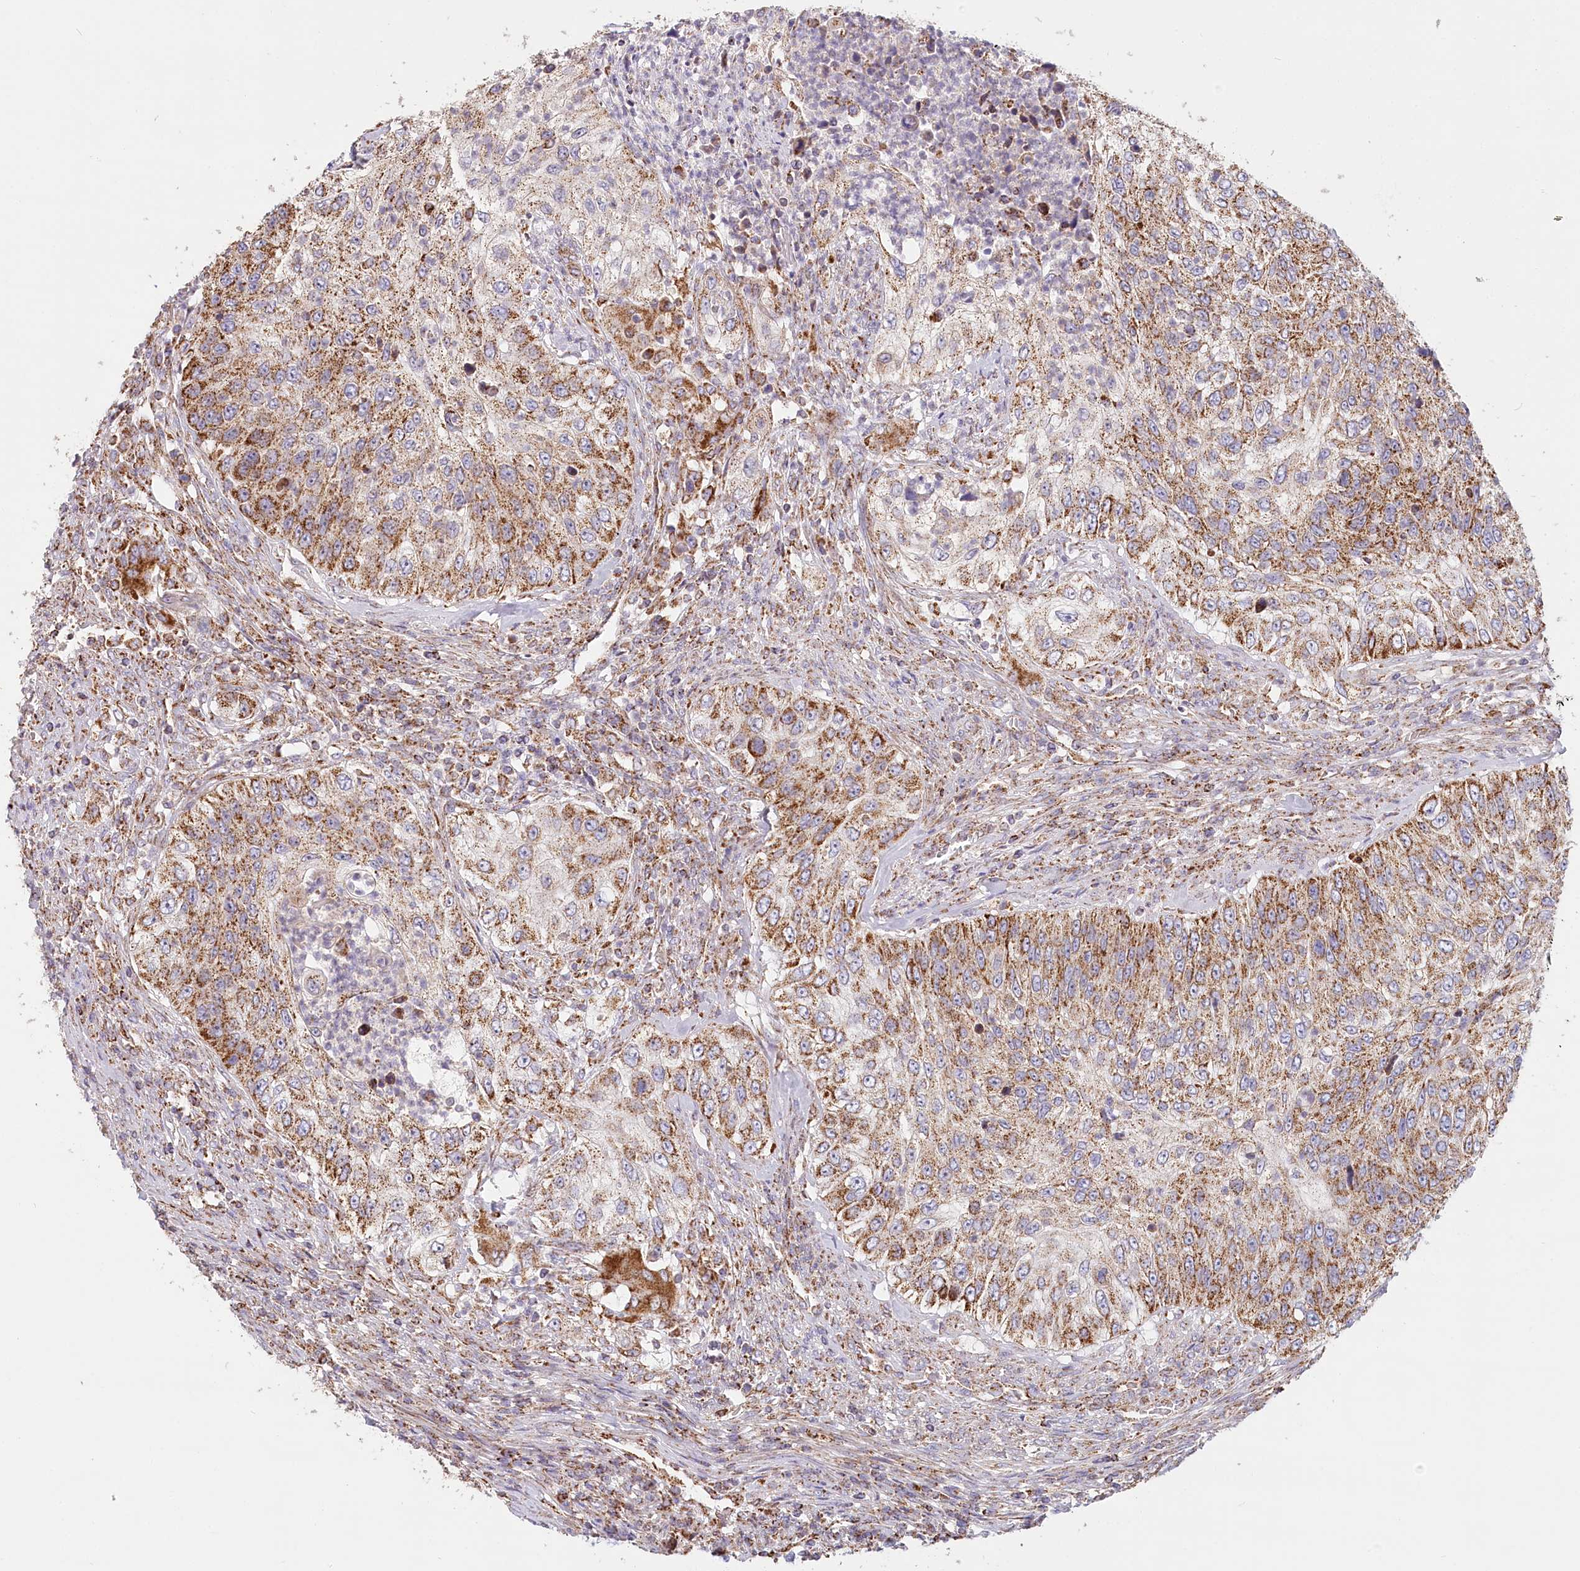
{"staining": {"intensity": "moderate", "quantity": ">75%", "location": "cytoplasmic/membranous"}, "tissue": "urothelial cancer", "cell_type": "Tumor cells", "image_type": "cancer", "snomed": [{"axis": "morphology", "description": "Urothelial carcinoma, High grade"}, {"axis": "topography", "description": "Urinary bladder"}], "caption": "IHC (DAB (3,3'-diaminobenzidine)) staining of urothelial carcinoma (high-grade) displays moderate cytoplasmic/membranous protein staining in approximately >75% of tumor cells. (IHC, brightfield microscopy, high magnification).", "gene": "UMPS", "patient": {"sex": "female", "age": 60}}